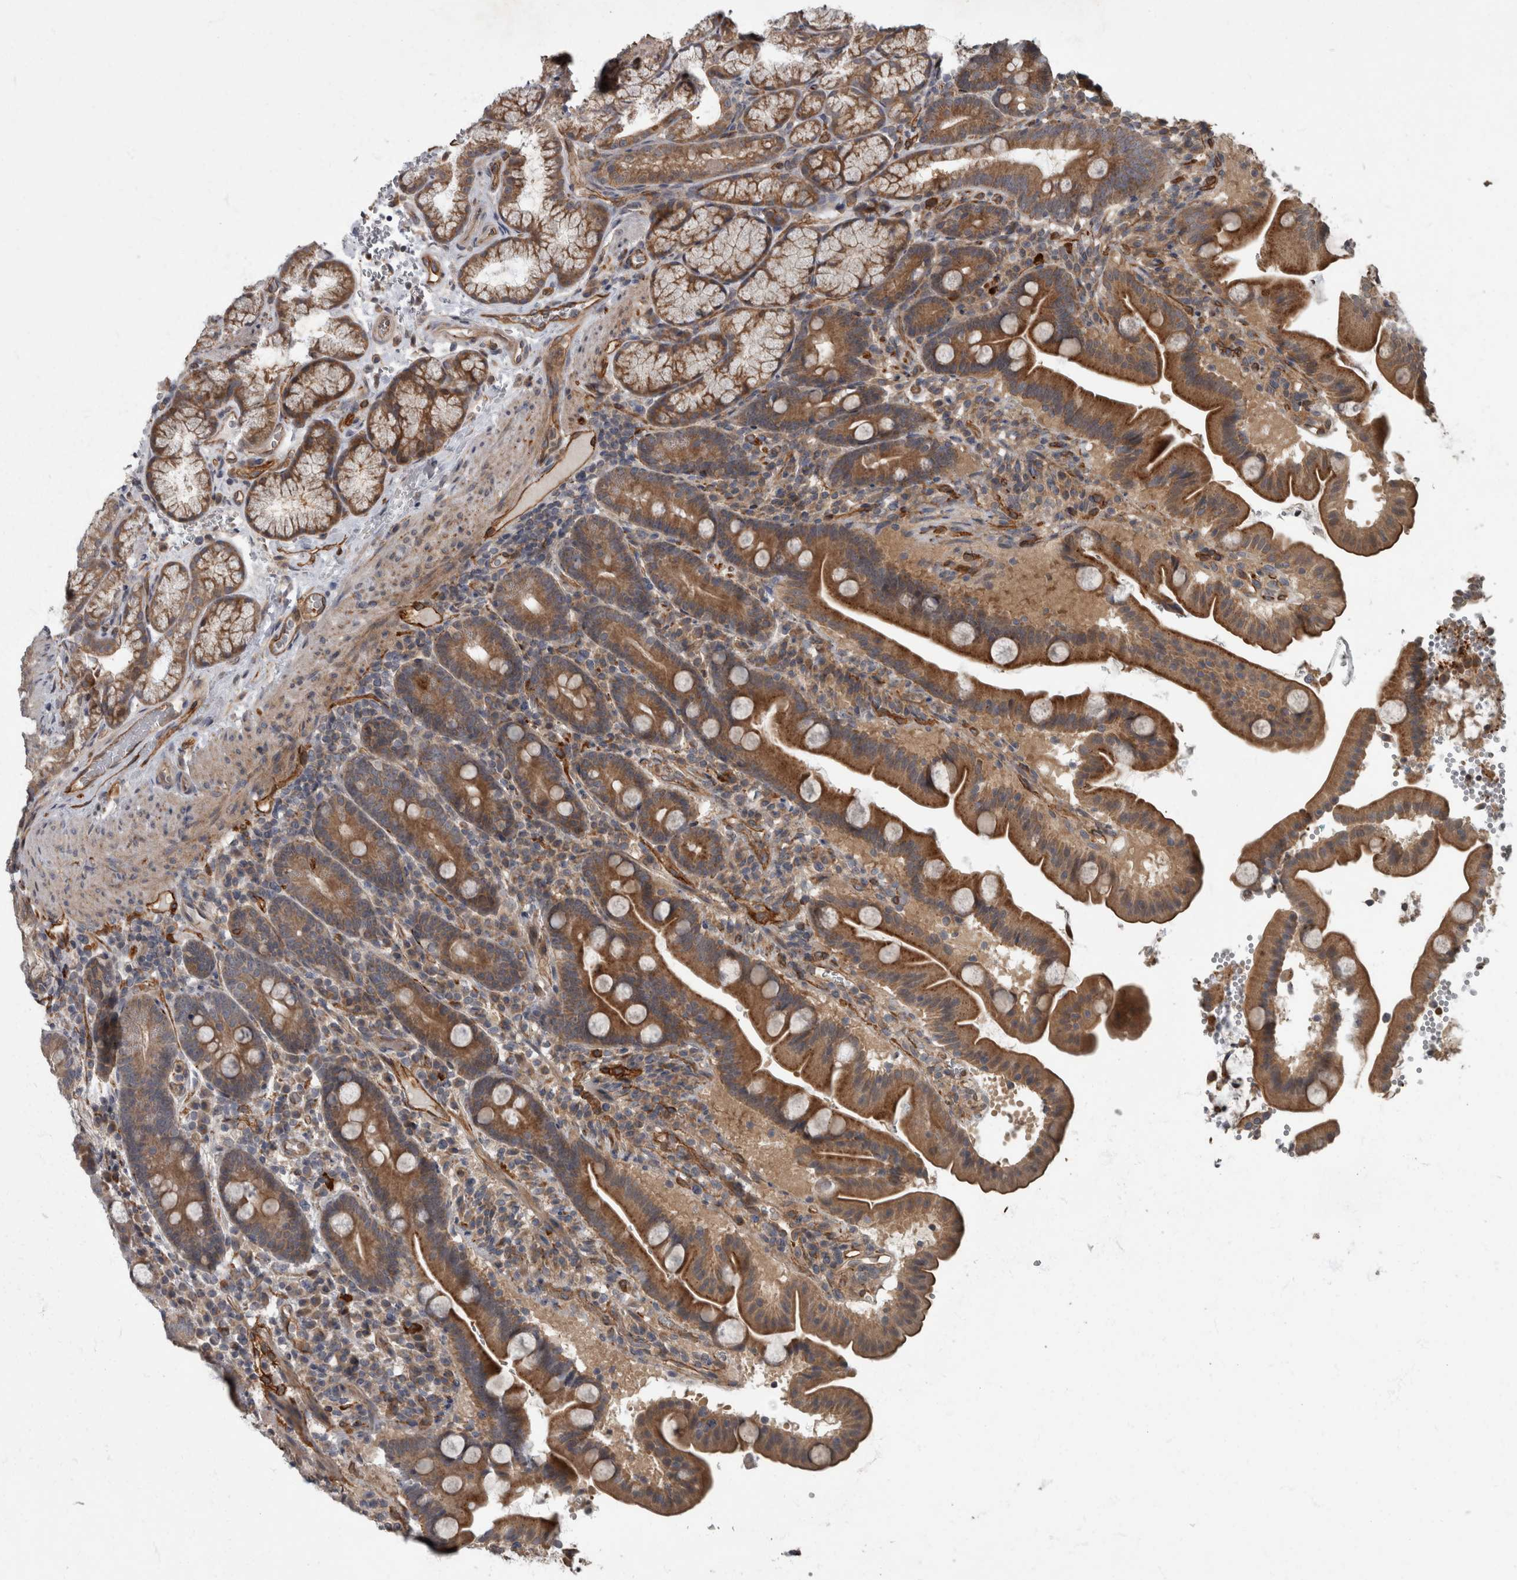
{"staining": {"intensity": "moderate", "quantity": ">75%", "location": "cytoplasmic/membranous"}, "tissue": "duodenum", "cell_type": "Glandular cells", "image_type": "normal", "snomed": [{"axis": "morphology", "description": "Normal tissue, NOS"}, {"axis": "topography", "description": "Duodenum"}], "caption": "IHC photomicrograph of unremarkable duodenum: human duodenum stained using IHC displays medium levels of moderate protein expression localized specifically in the cytoplasmic/membranous of glandular cells, appearing as a cytoplasmic/membranous brown color.", "gene": "VEGFD", "patient": {"sex": "male", "age": 54}}